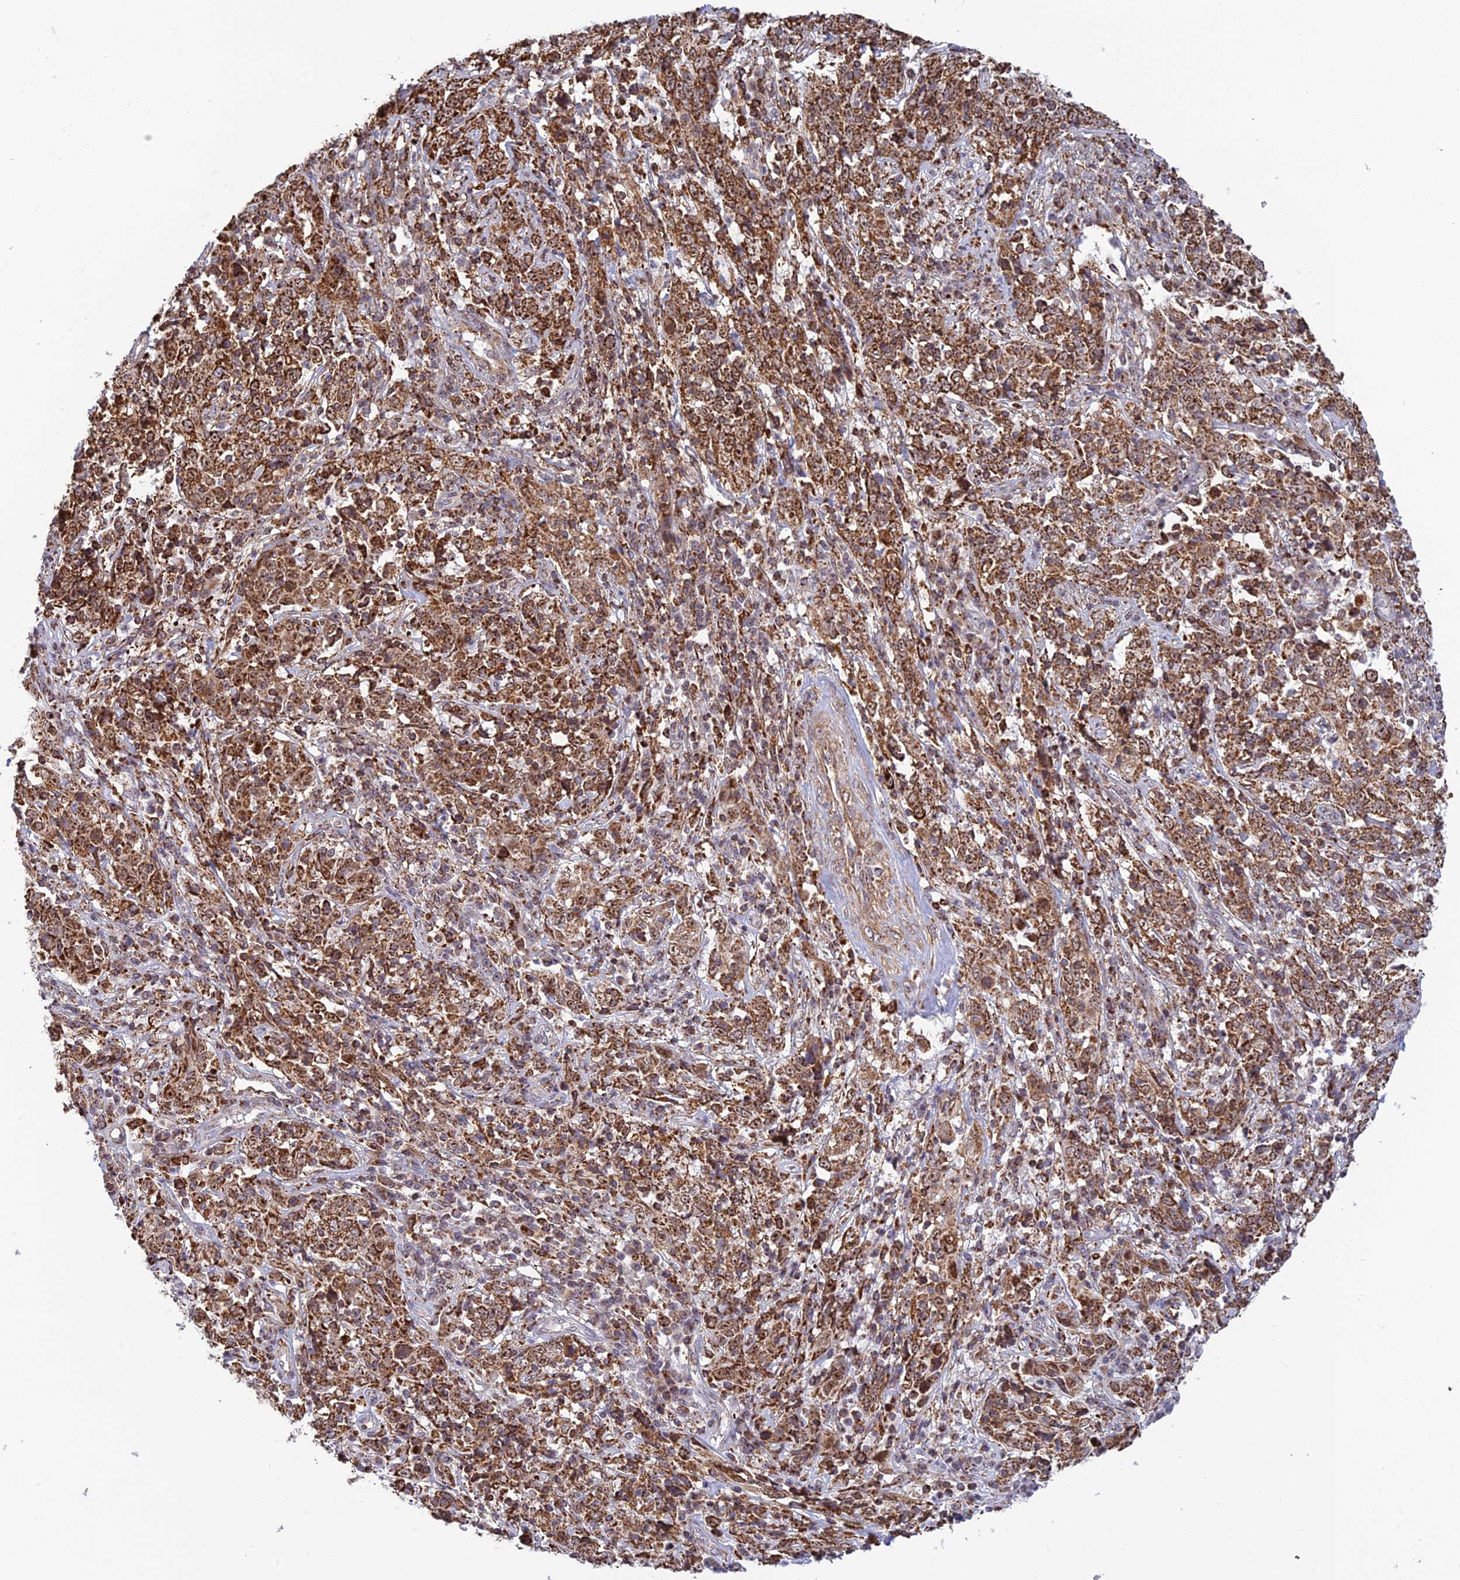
{"staining": {"intensity": "moderate", "quantity": ">75%", "location": "cytoplasmic/membranous"}, "tissue": "cervical cancer", "cell_type": "Tumor cells", "image_type": "cancer", "snomed": [{"axis": "morphology", "description": "Squamous cell carcinoma, NOS"}, {"axis": "topography", "description": "Cervix"}], "caption": "Immunohistochemical staining of cervical cancer demonstrates medium levels of moderate cytoplasmic/membranous protein staining in approximately >75% of tumor cells. The staining was performed using DAB (3,3'-diaminobenzidine) to visualize the protein expression in brown, while the nuclei were stained in blue with hematoxylin (Magnification: 20x).", "gene": "POLR1G", "patient": {"sex": "female", "age": 46}}